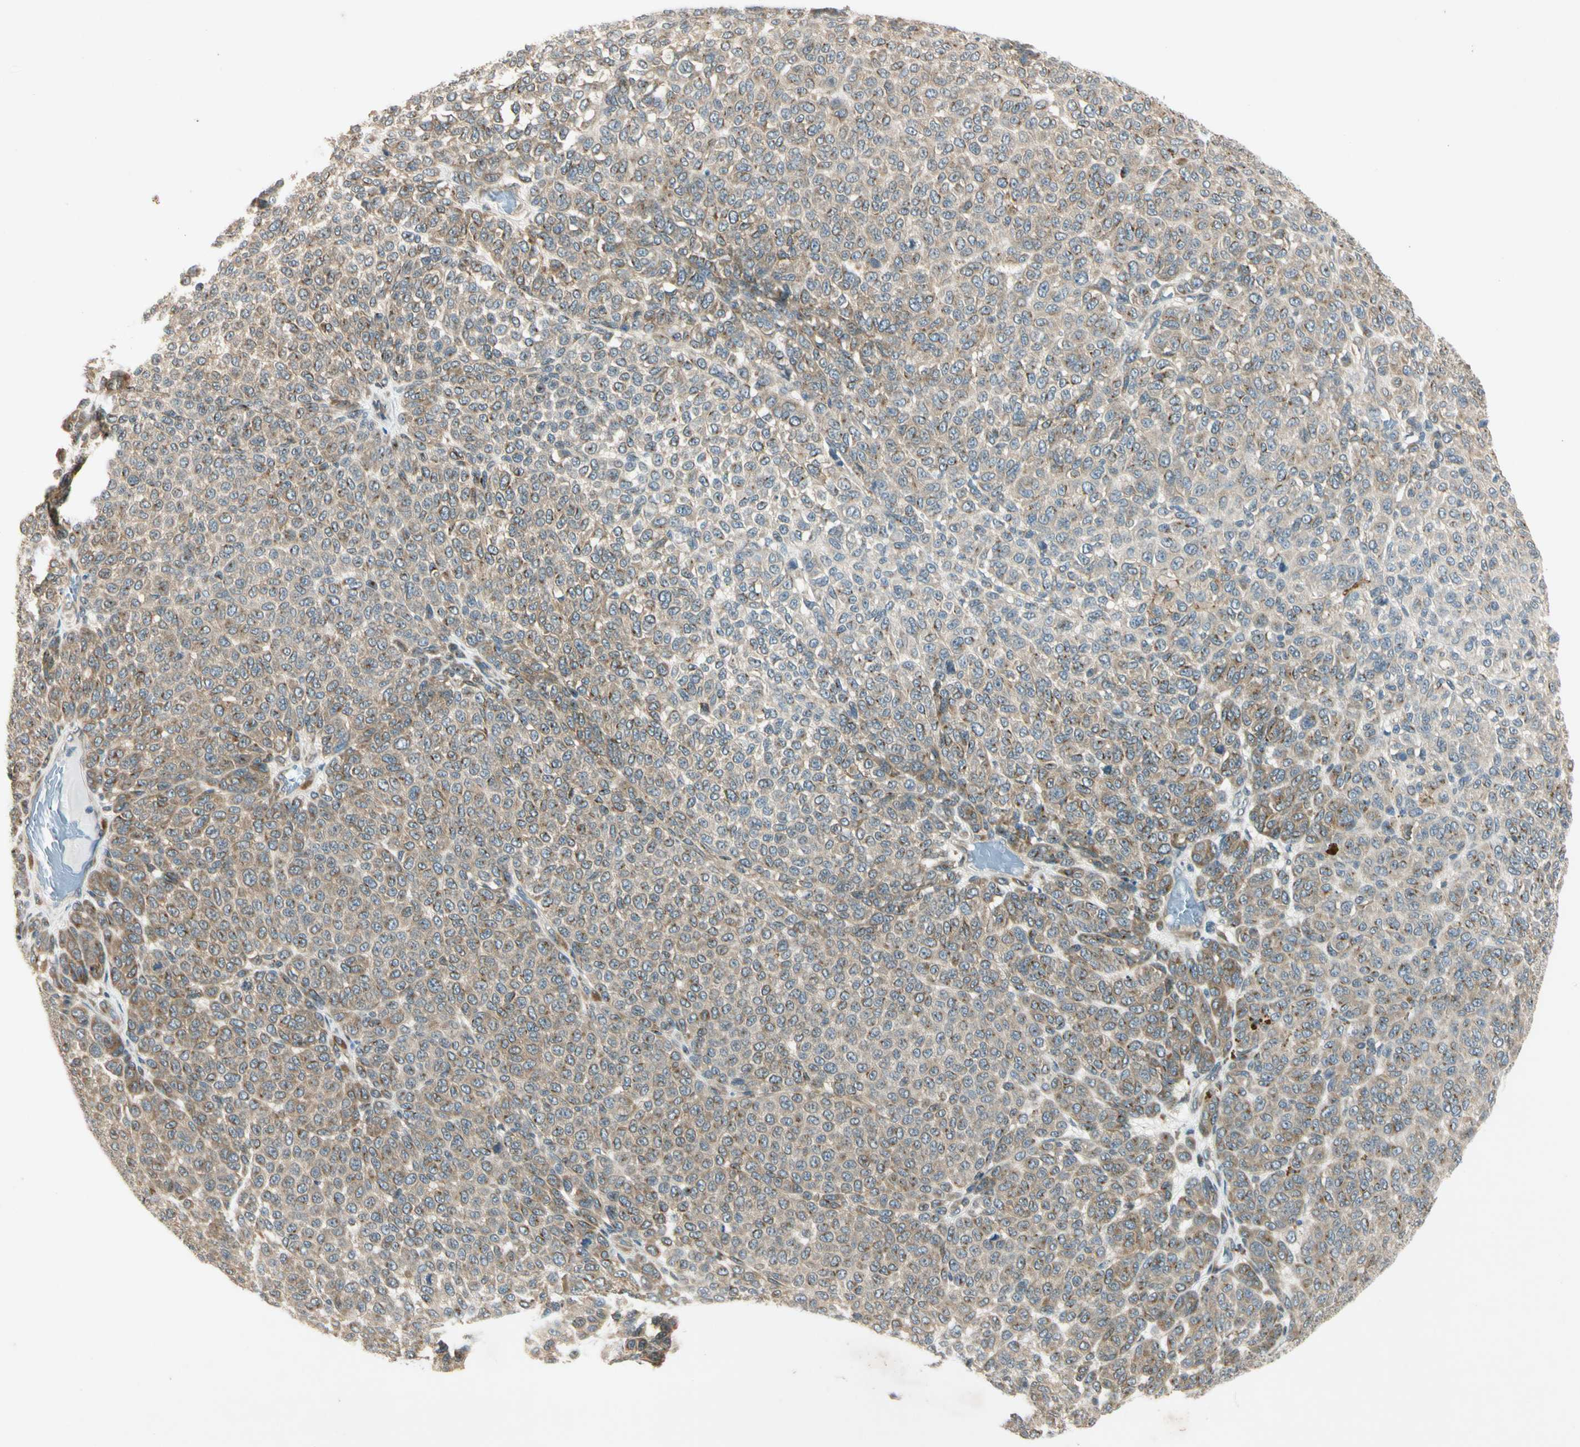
{"staining": {"intensity": "moderate", "quantity": ">75%", "location": "cytoplasmic/membranous"}, "tissue": "melanoma", "cell_type": "Tumor cells", "image_type": "cancer", "snomed": [{"axis": "morphology", "description": "Malignant melanoma, NOS"}, {"axis": "topography", "description": "Skin"}], "caption": "Protein analysis of malignant melanoma tissue exhibits moderate cytoplasmic/membranous expression in about >75% of tumor cells. (Stains: DAB (3,3'-diaminobenzidine) in brown, nuclei in blue, Microscopy: brightfield microscopy at high magnification).", "gene": "RPS6KB2", "patient": {"sex": "male", "age": 59}}